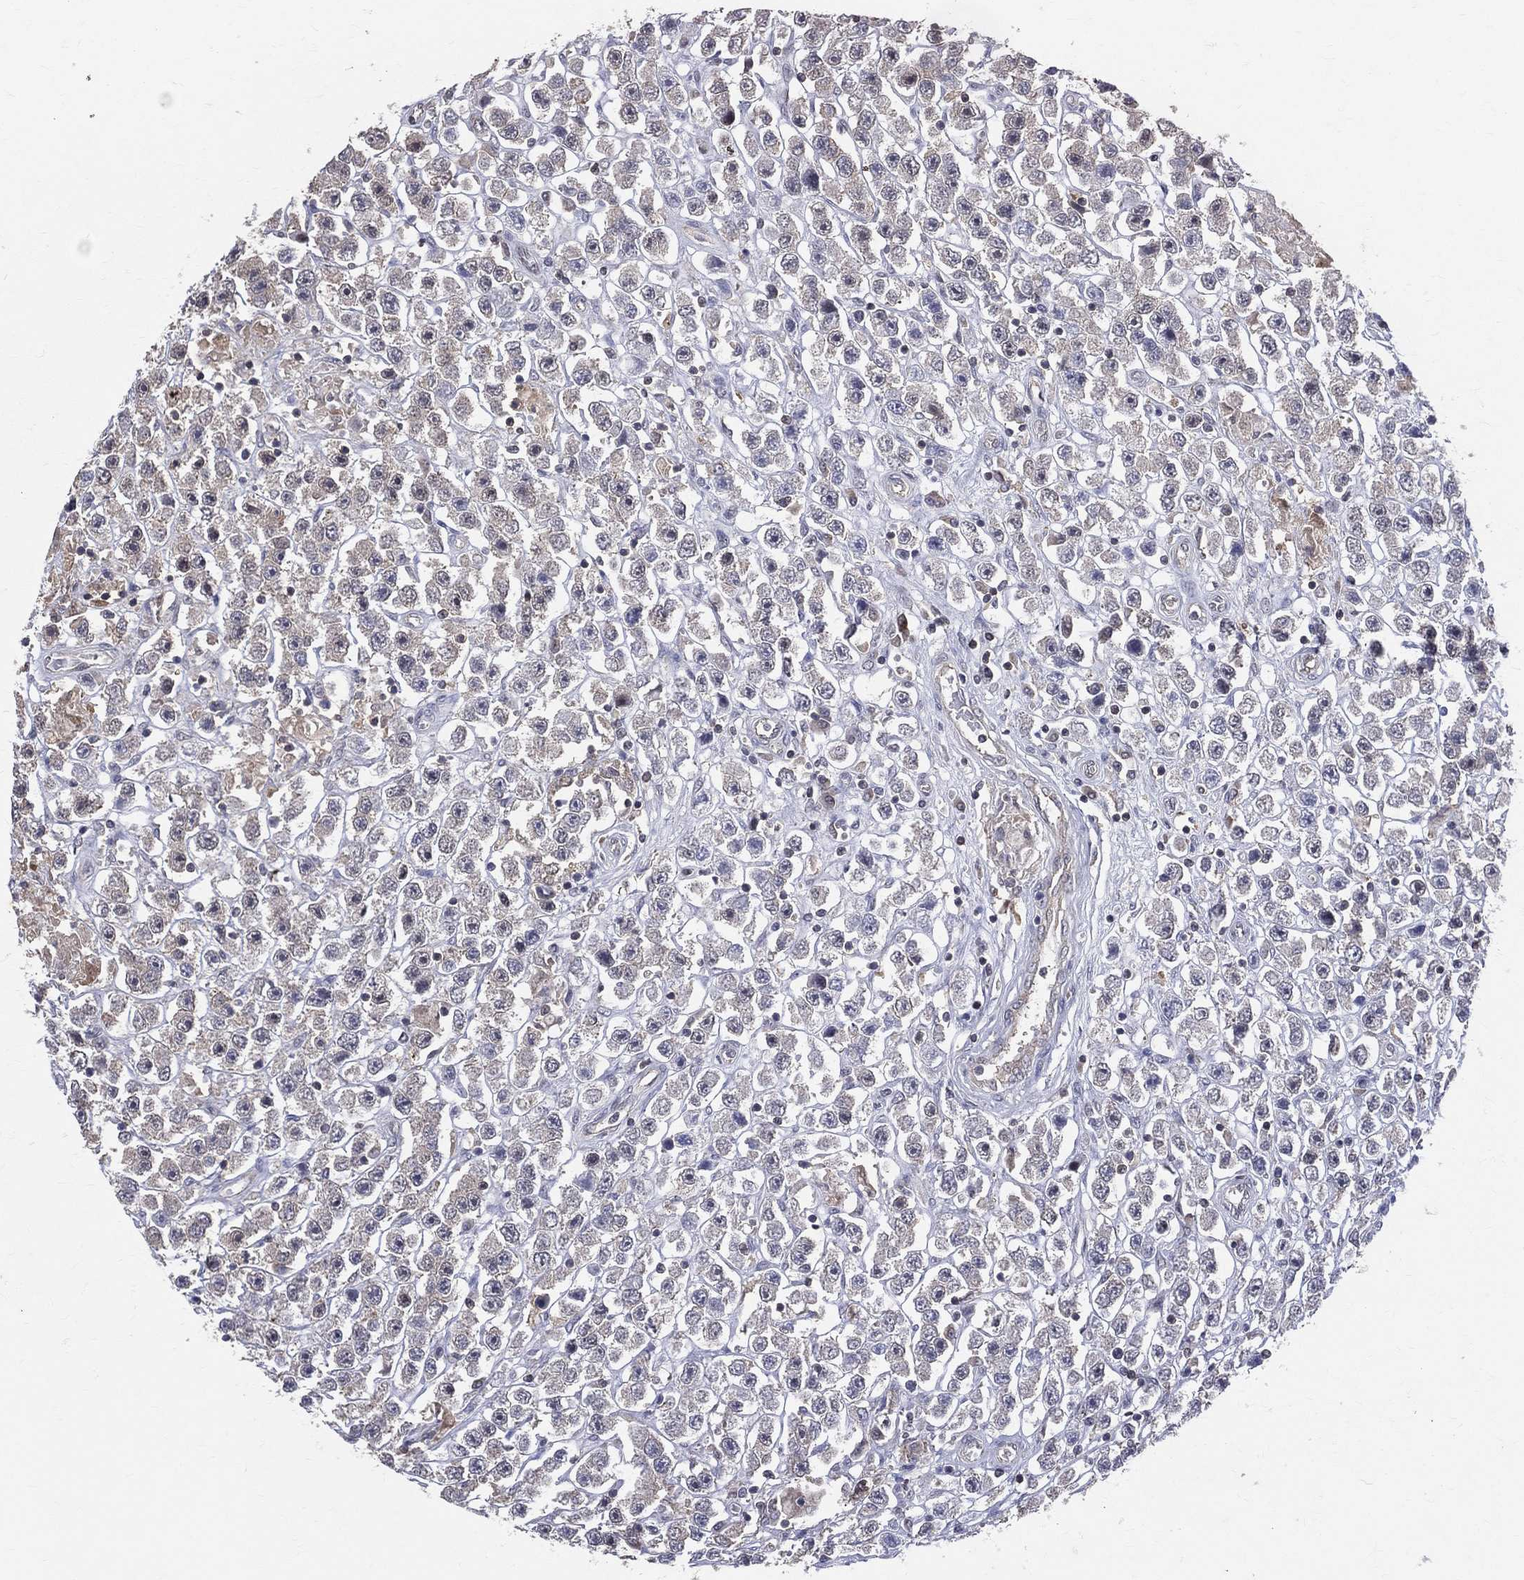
{"staining": {"intensity": "negative", "quantity": "none", "location": "none"}, "tissue": "testis cancer", "cell_type": "Tumor cells", "image_type": "cancer", "snomed": [{"axis": "morphology", "description": "Seminoma, NOS"}, {"axis": "topography", "description": "Testis"}], "caption": "There is no significant expression in tumor cells of testis cancer.", "gene": "GMPR2", "patient": {"sex": "male", "age": 45}}